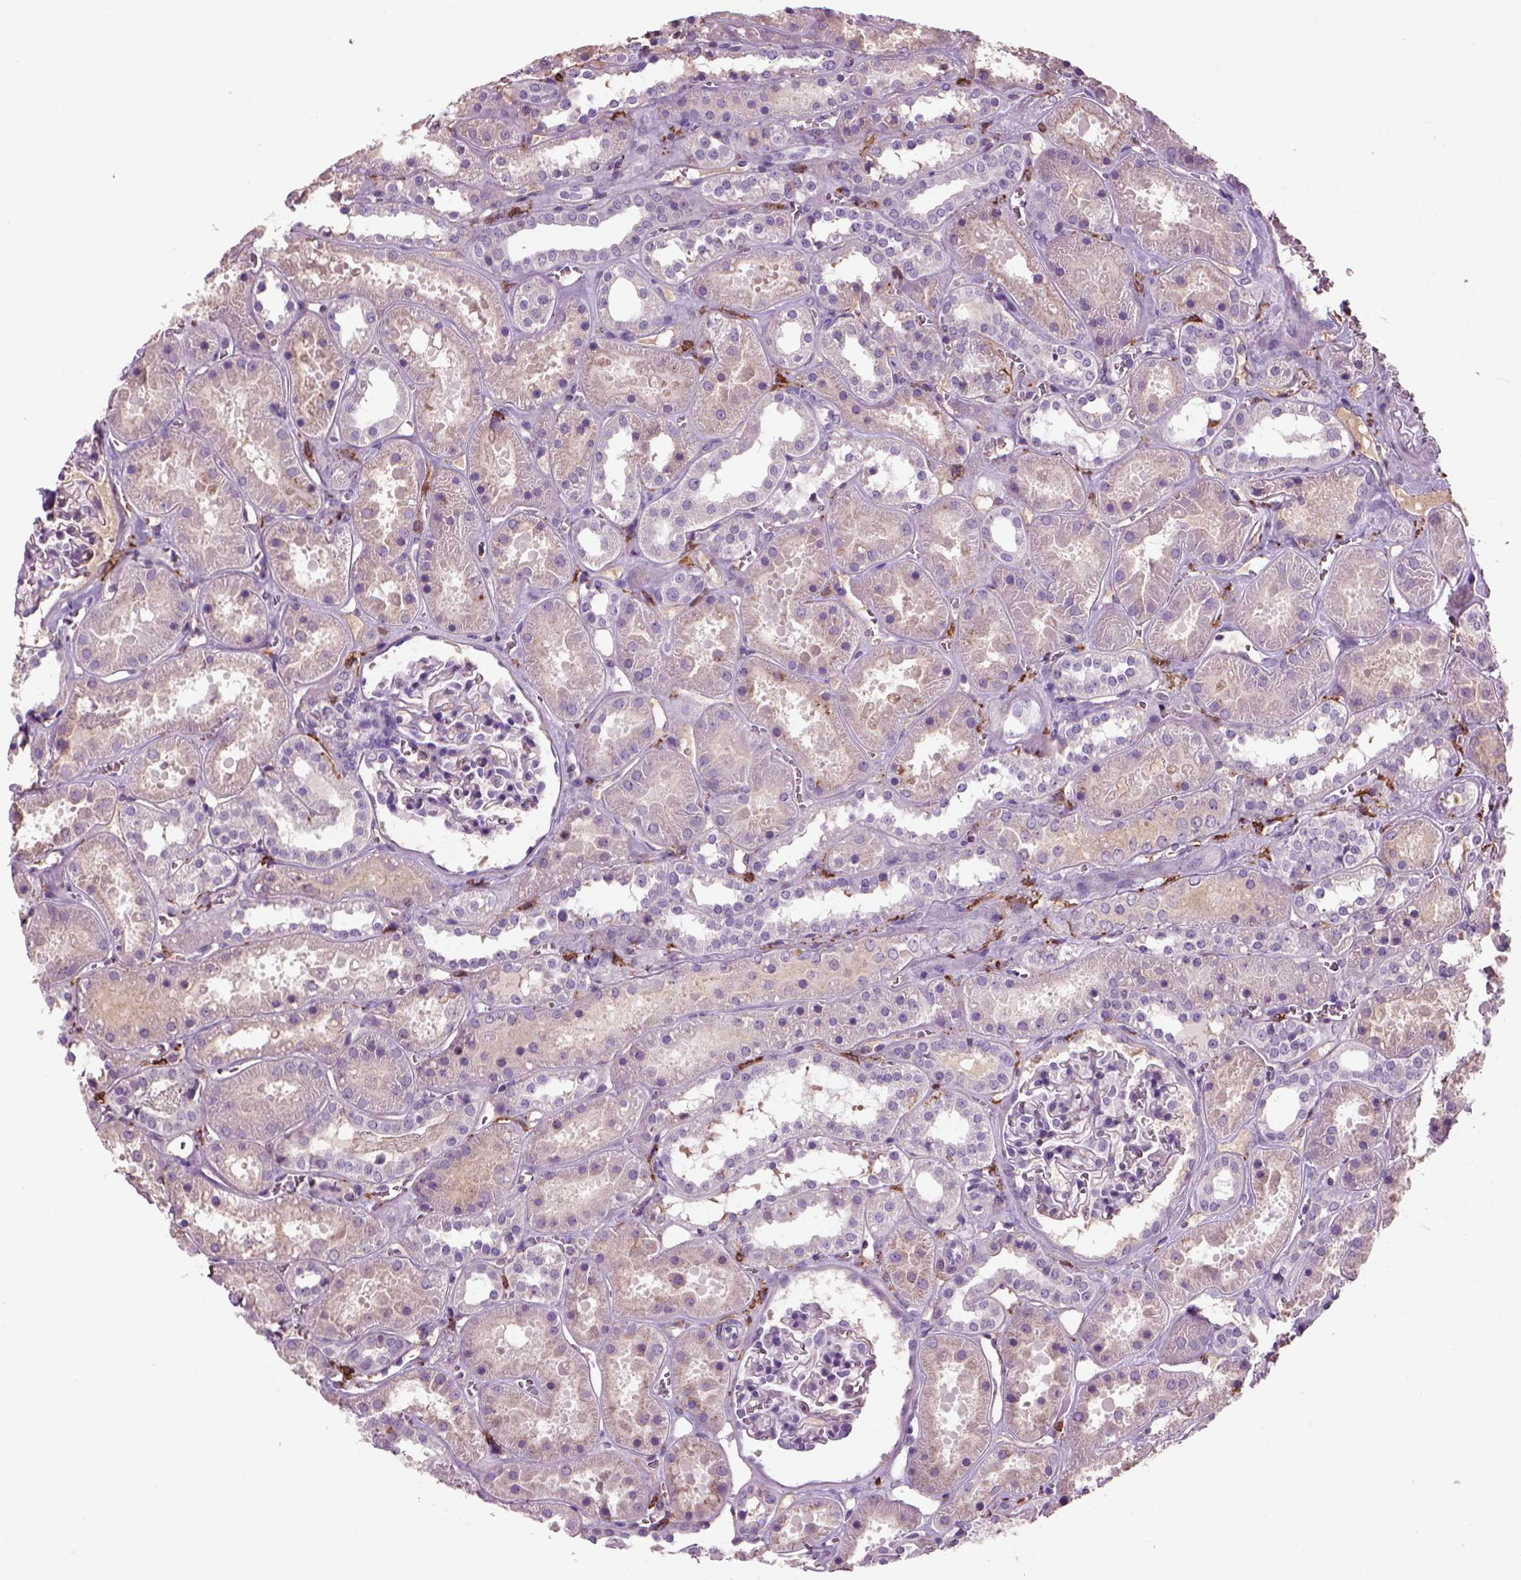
{"staining": {"intensity": "negative", "quantity": "none", "location": "none"}, "tissue": "kidney", "cell_type": "Cells in glomeruli", "image_type": "normal", "snomed": [{"axis": "morphology", "description": "Normal tissue, NOS"}, {"axis": "topography", "description": "Kidney"}], "caption": "Immunohistochemical staining of benign human kidney displays no significant positivity in cells in glomeruli.", "gene": "CD14", "patient": {"sex": "female", "age": 41}}